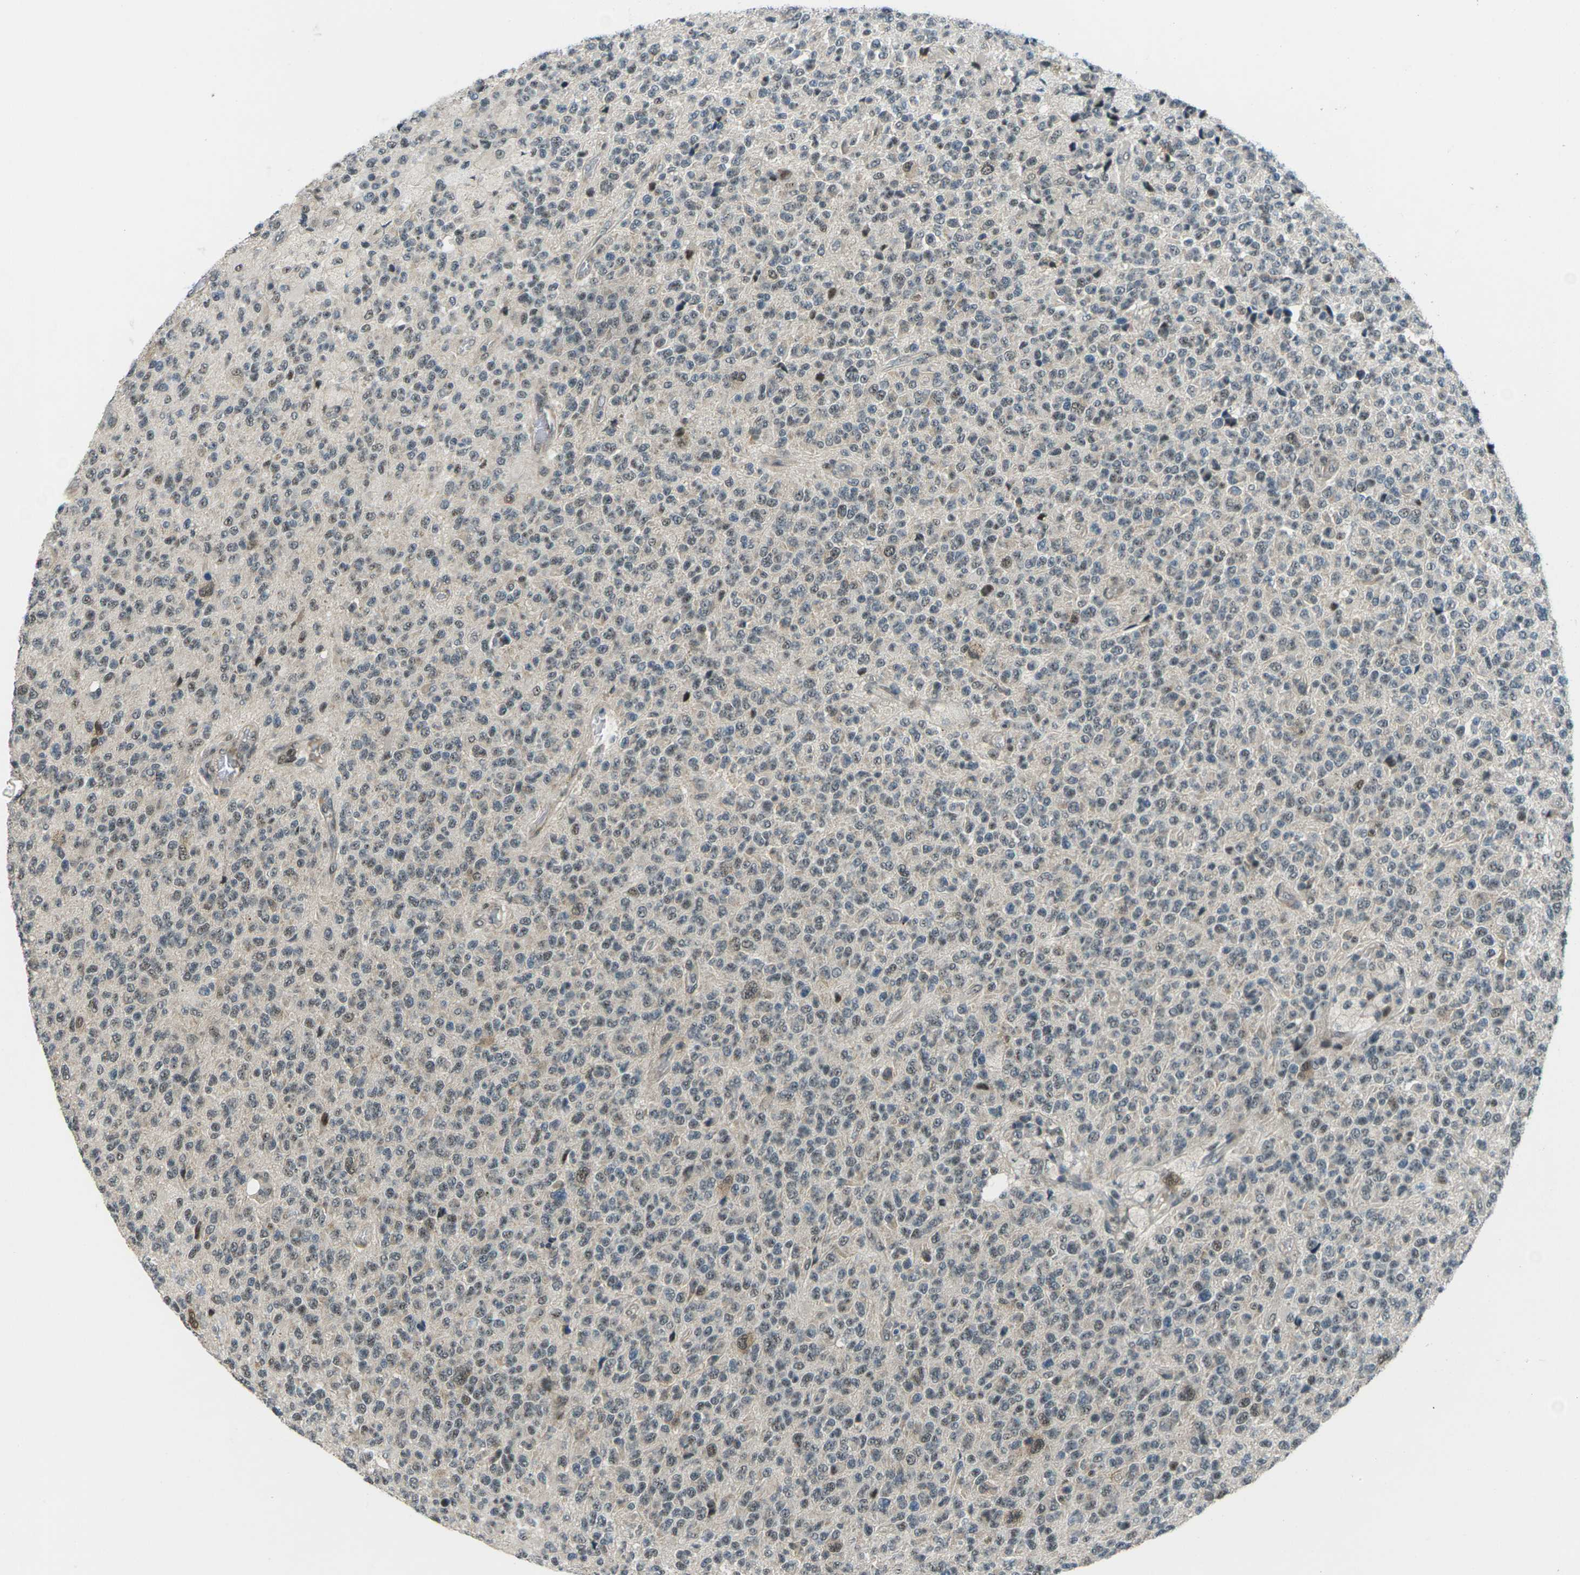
{"staining": {"intensity": "moderate", "quantity": "25%-75%", "location": "nuclear"}, "tissue": "glioma", "cell_type": "Tumor cells", "image_type": "cancer", "snomed": [{"axis": "morphology", "description": "Glioma, malignant, High grade"}, {"axis": "topography", "description": "pancreas cauda"}], "caption": "Human malignant glioma (high-grade) stained with a brown dye shows moderate nuclear positive staining in approximately 25%-75% of tumor cells.", "gene": "UBE2S", "patient": {"sex": "male", "age": 60}}